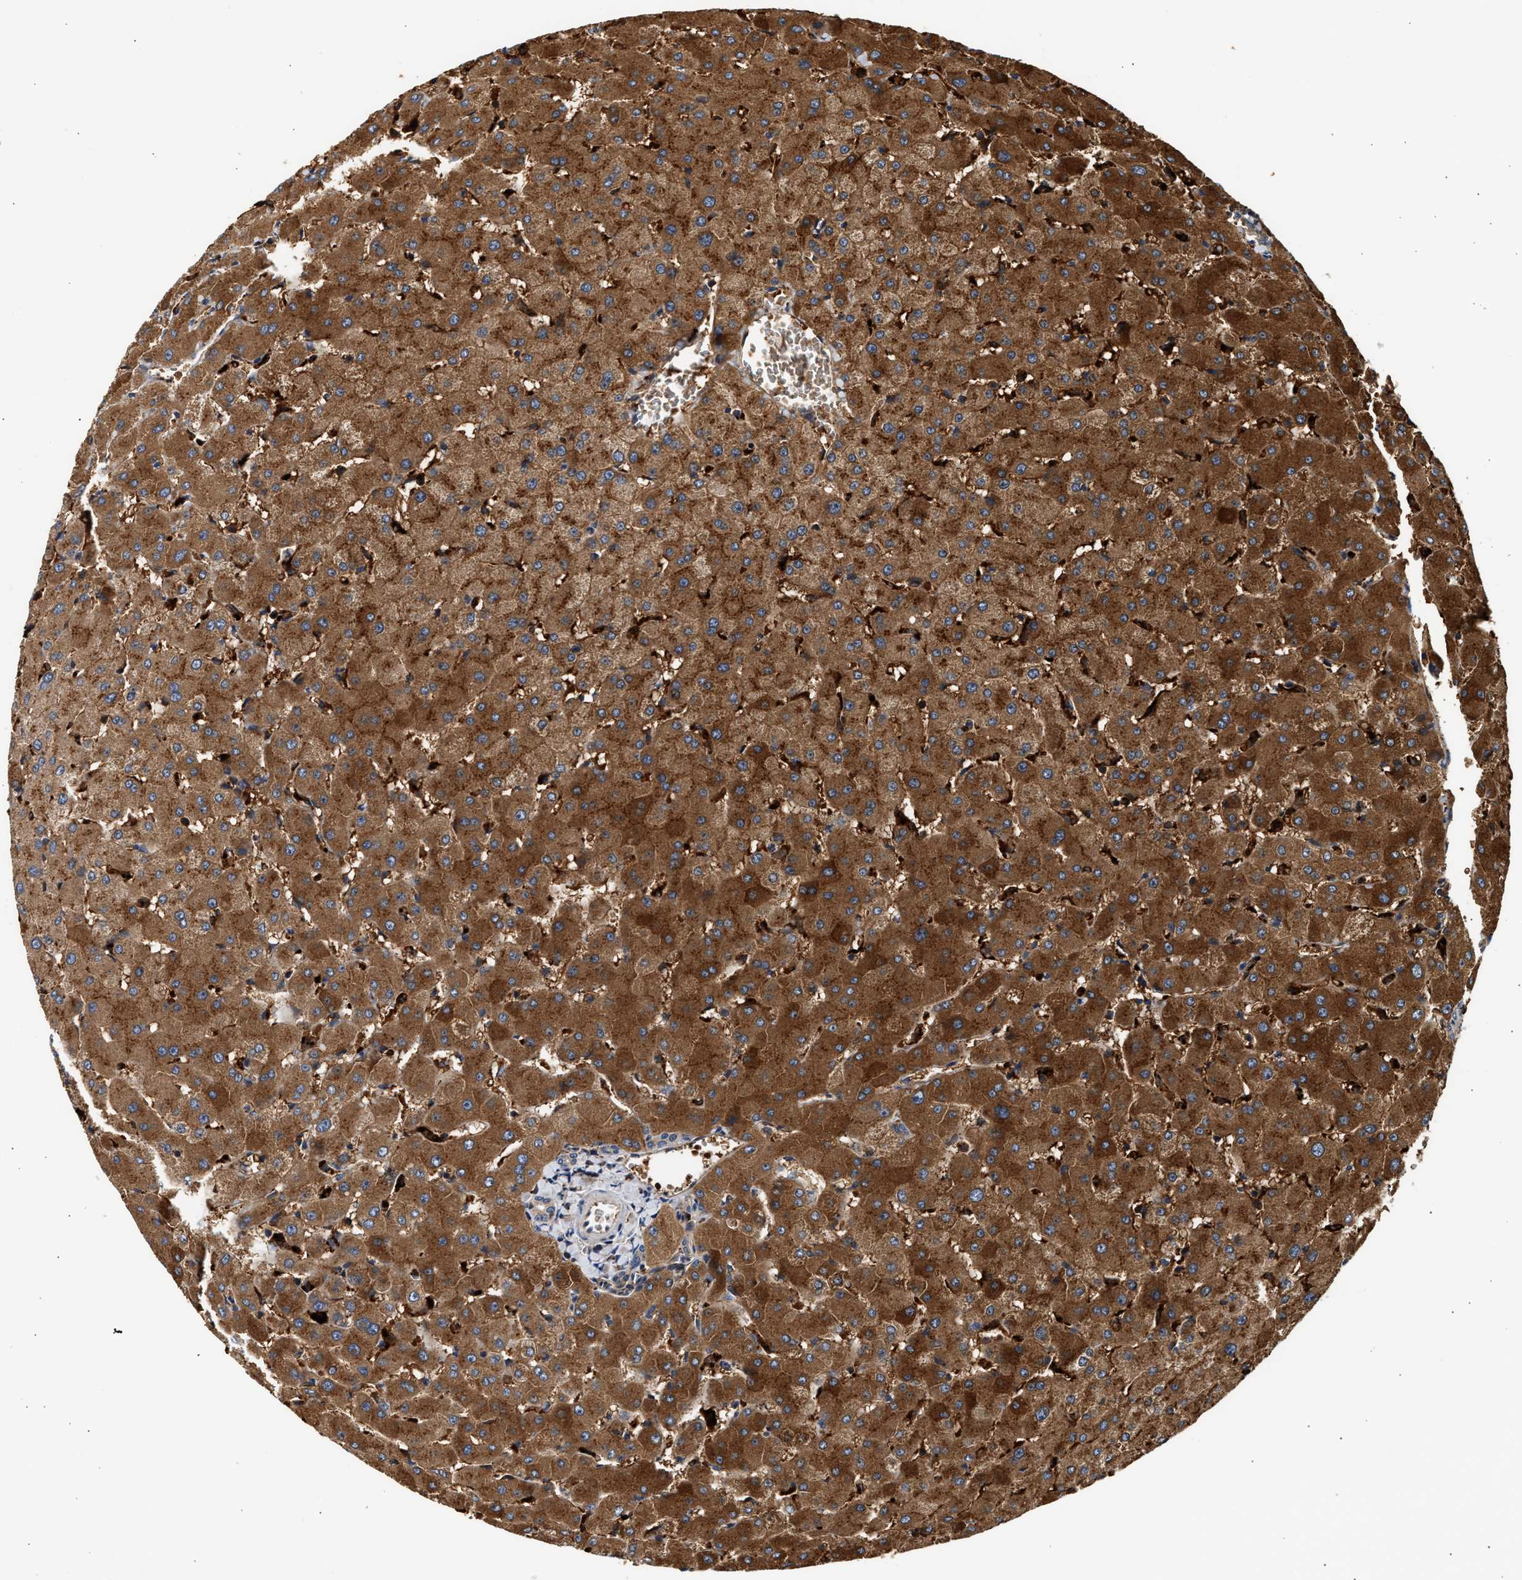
{"staining": {"intensity": "weak", "quantity": "25%-75%", "location": "cytoplasmic/membranous"}, "tissue": "liver", "cell_type": "Cholangiocytes", "image_type": "normal", "snomed": [{"axis": "morphology", "description": "Normal tissue, NOS"}, {"axis": "topography", "description": "Liver"}], "caption": "The micrograph displays staining of normal liver, revealing weak cytoplasmic/membranous protein expression (brown color) within cholangiocytes.", "gene": "PLD3", "patient": {"sex": "female", "age": 63}}